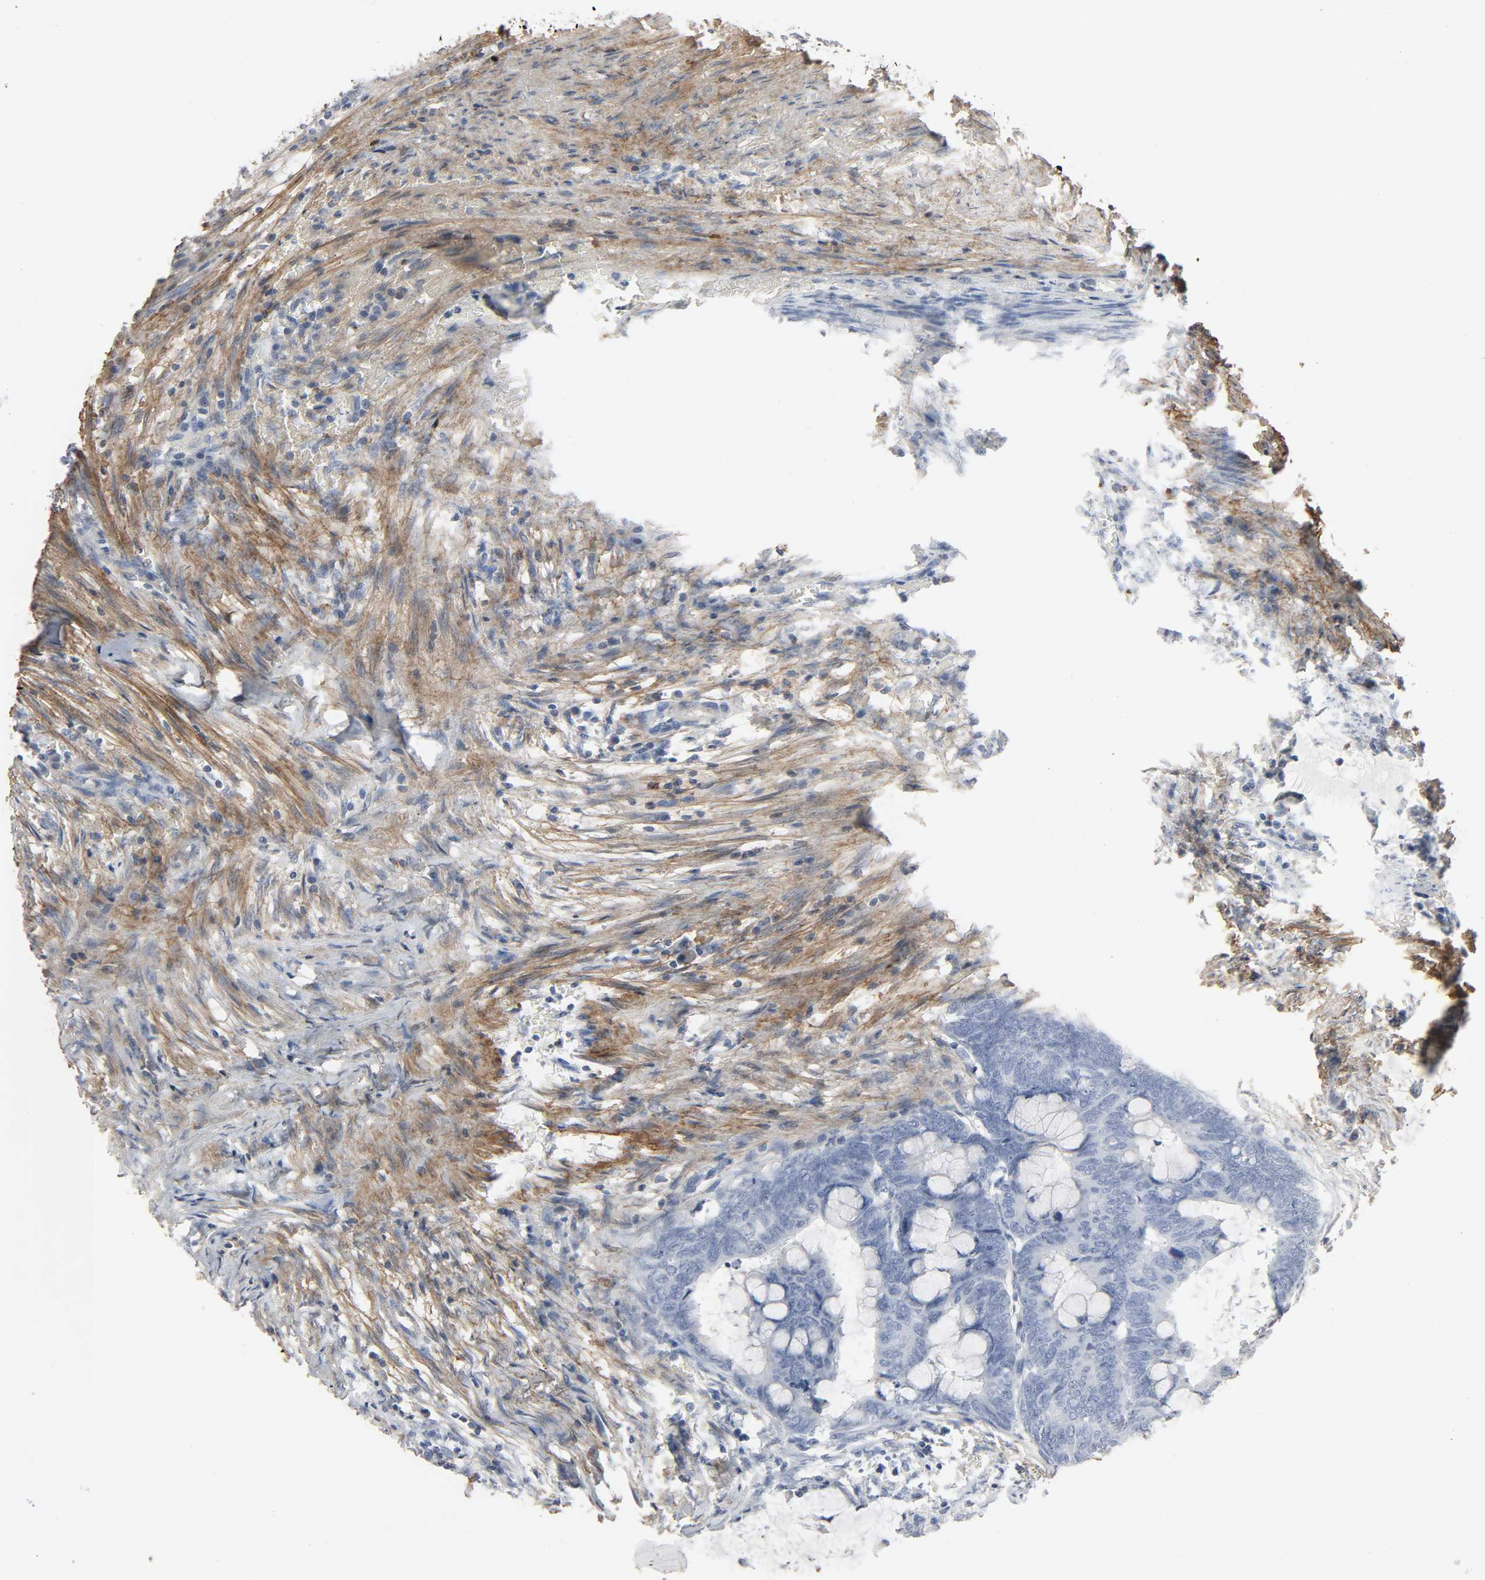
{"staining": {"intensity": "negative", "quantity": "none", "location": "none"}, "tissue": "colorectal cancer", "cell_type": "Tumor cells", "image_type": "cancer", "snomed": [{"axis": "morphology", "description": "Normal tissue, NOS"}, {"axis": "morphology", "description": "Adenocarcinoma, NOS"}, {"axis": "topography", "description": "Rectum"}, {"axis": "topography", "description": "Peripheral nerve tissue"}], "caption": "Immunohistochemistry photomicrograph of colorectal cancer (adenocarcinoma) stained for a protein (brown), which reveals no positivity in tumor cells.", "gene": "FBLN5", "patient": {"sex": "male", "age": 92}}